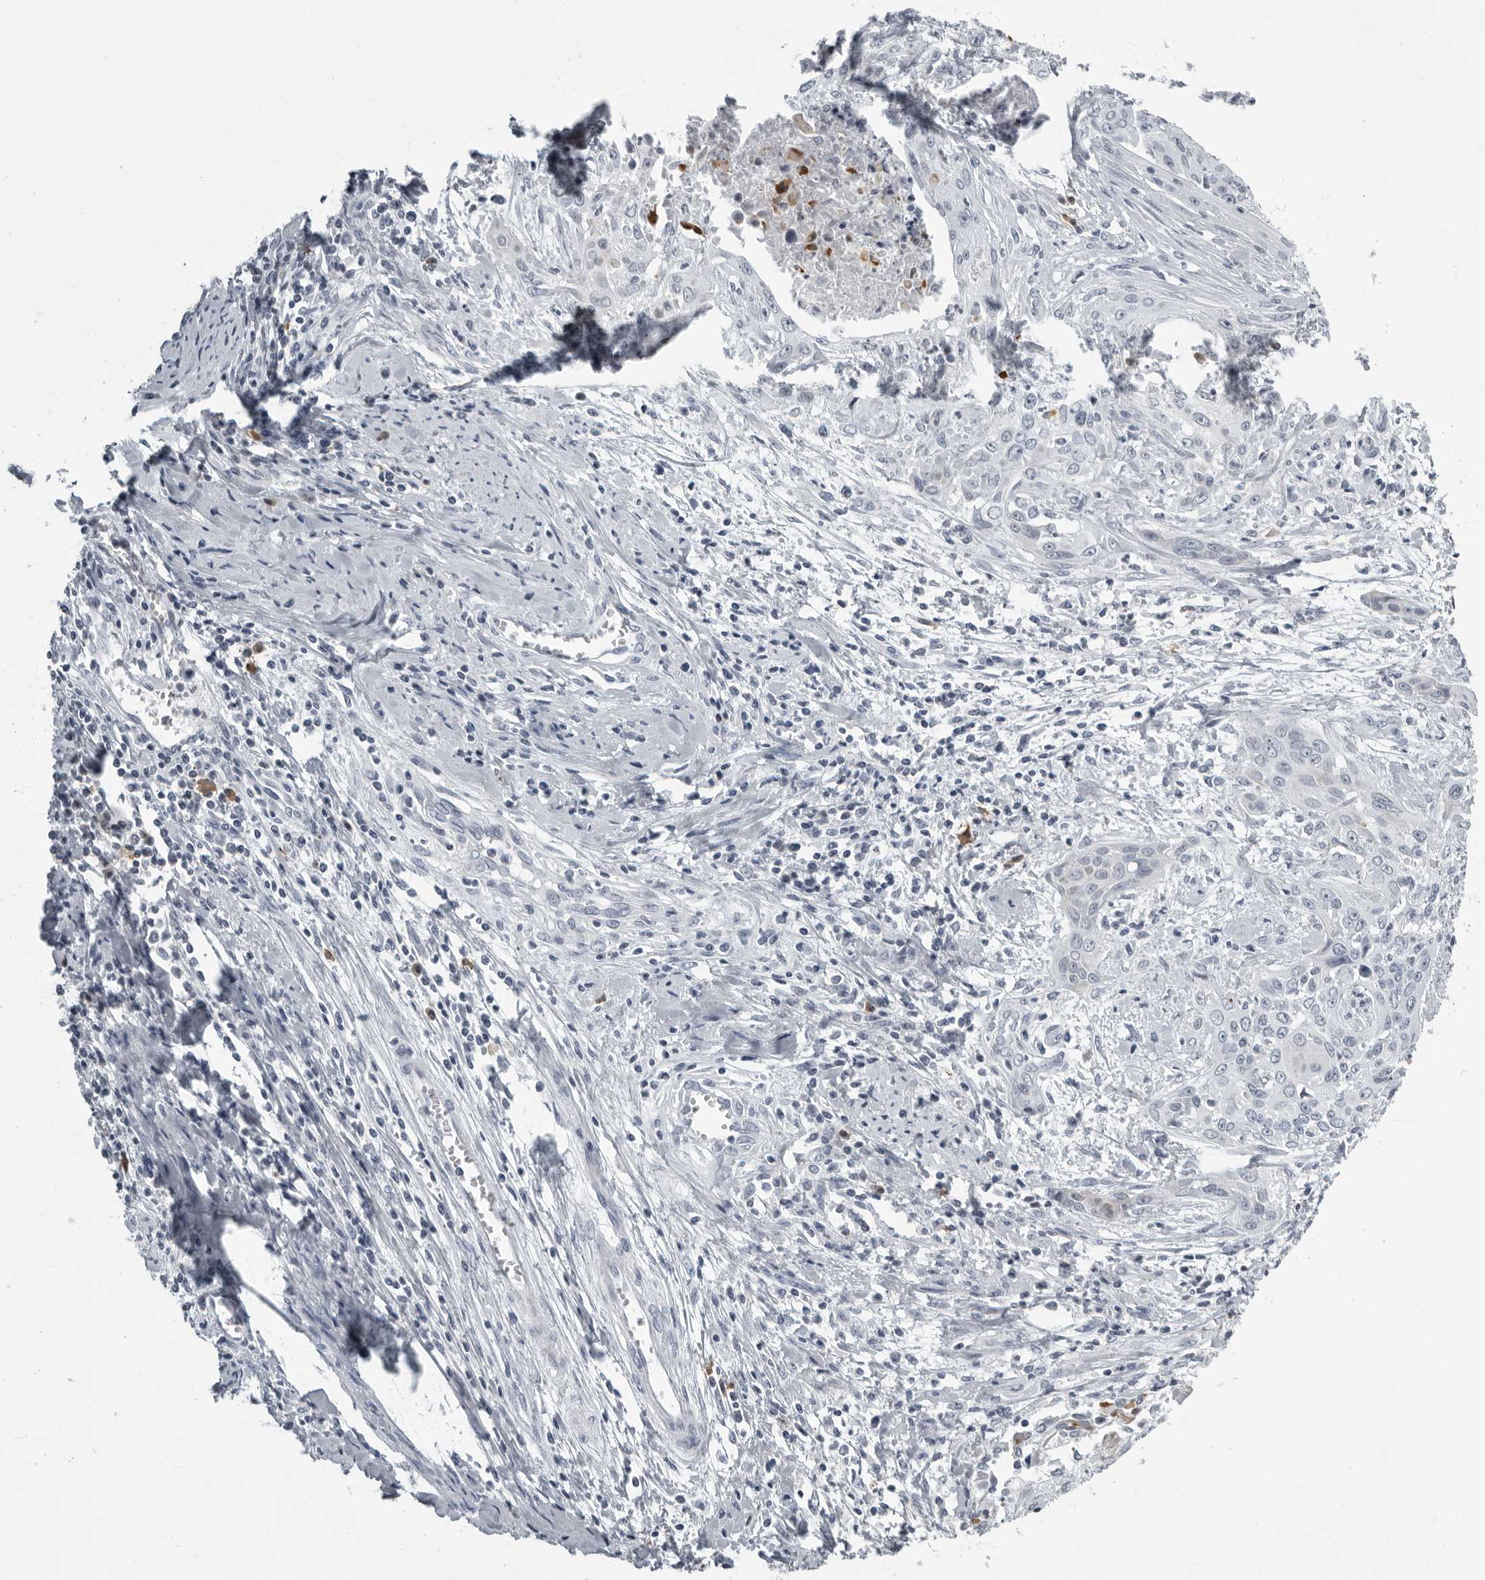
{"staining": {"intensity": "negative", "quantity": "none", "location": "none"}, "tissue": "cervical cancer", "cell_type": "Tumor cells", "image_type": "cancer", "snomed": [{"axis": "morphology", "description": "Squamous cell carcinoma, NOS"}, {"axis": "topography", "description": "Cervix"}], "caption": "An immunohistochemistry micrograph of cervical cancer (squamous cell carcinoma) is shown. There is no staining in tumor cells of cervical cancer (squamous cell carcinoma).", "gene": "RTCA", "patient": {"sex": "female", "age": 55}}